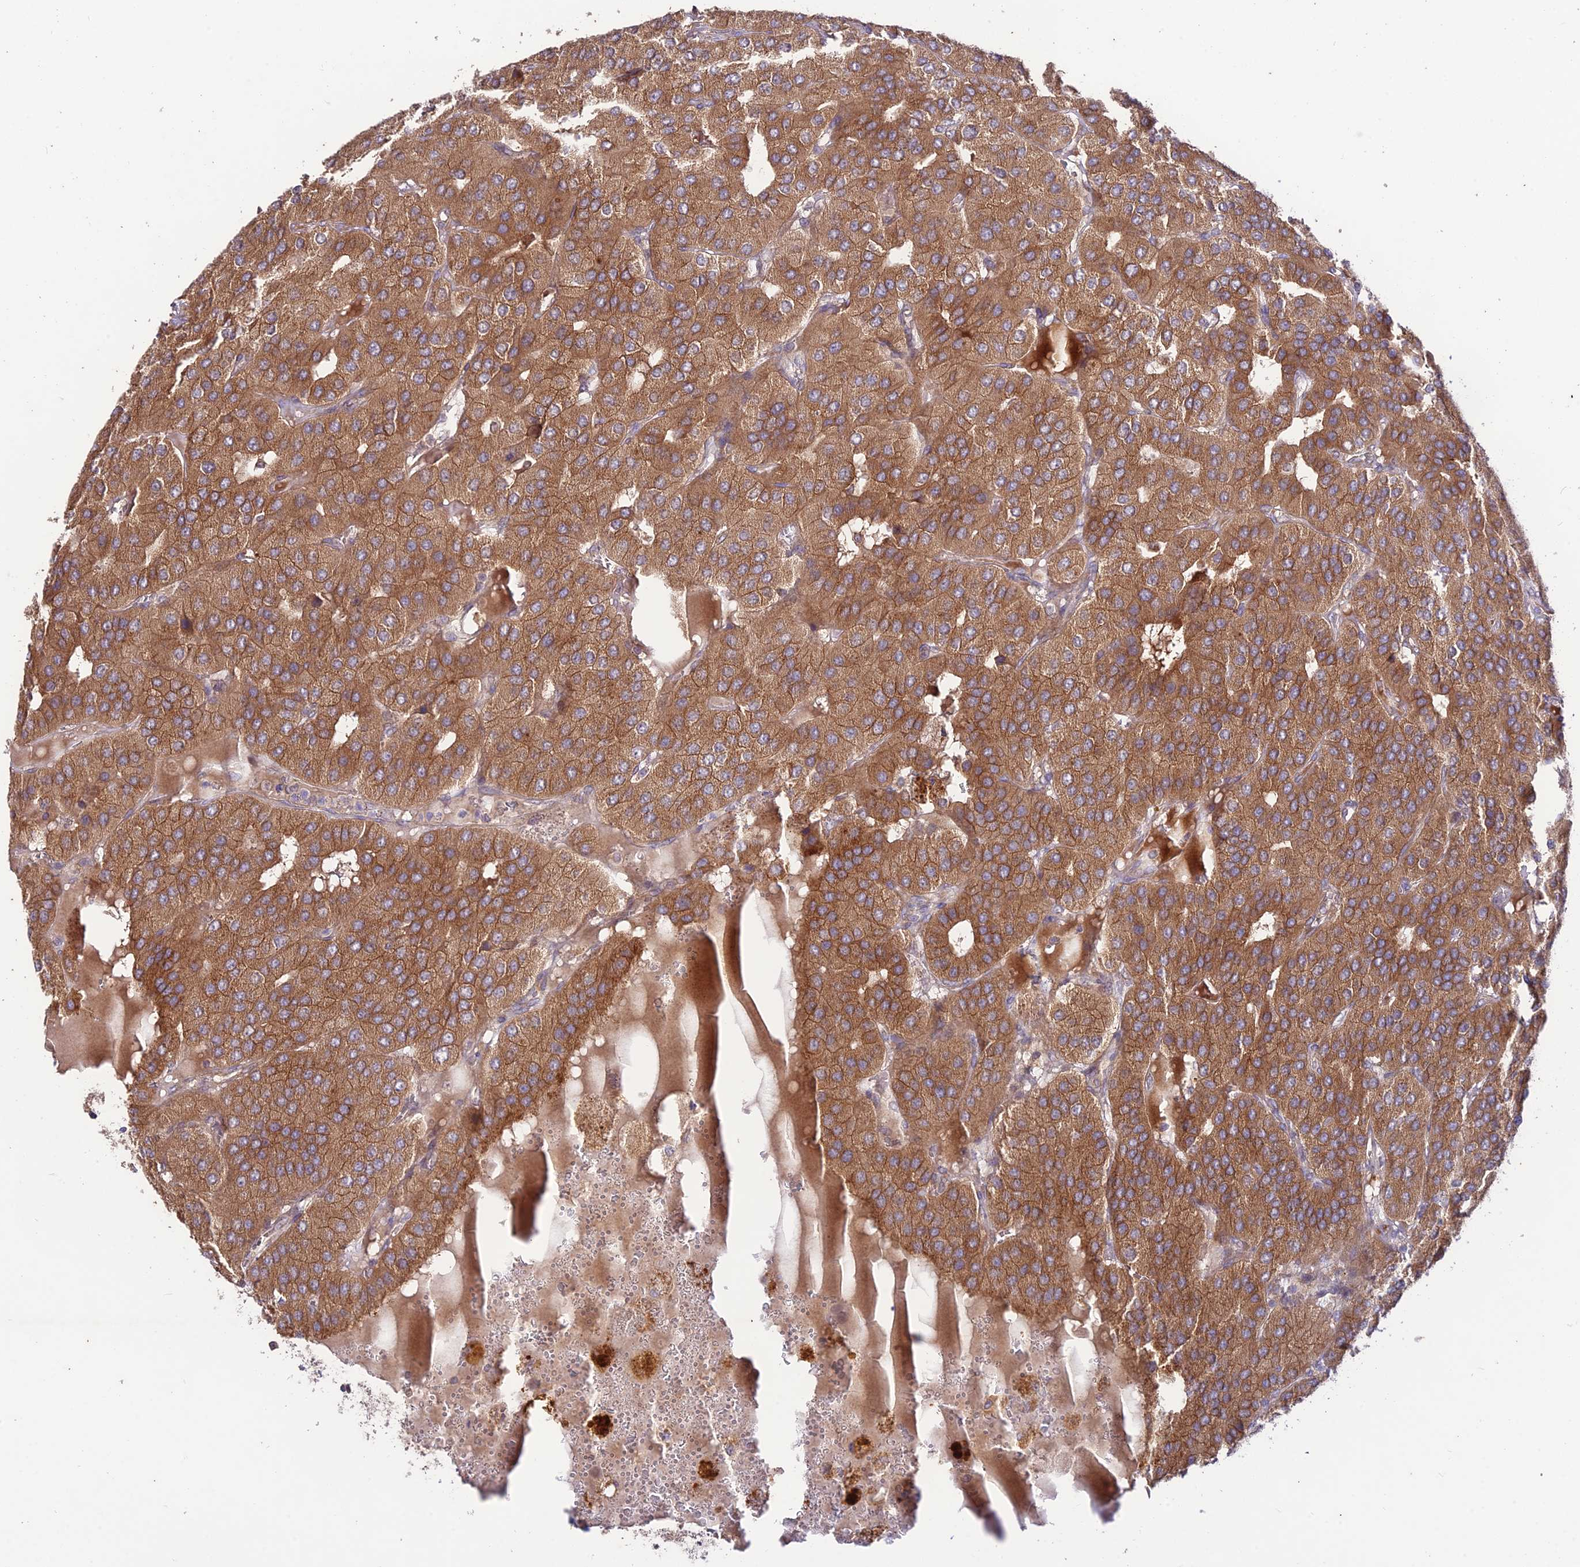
{"staining": {"intensity": "moderate", "quantity": ">75%", "location": "cytoplasmic/membranous"}, "tissue": "parathyroid gland", "cell_type": "Glandular cells", "image_type": "normal", "snomed": [{"axis": "morphology", "description": "Normal tissue, NOS"}, {"axis": "morphology", "description": "Adenoma, NOS"}, {"axis": "topography", "description": "Parathyroid gland"}], "caption": "This photomicrograph shows unremarkable parathyroid gland stained with IHC to label a protein in brown. The cytoplasmic/membranous of glandular cells show moderate positivity for the protein. Nuclei are counter-stained blue.", "gene": "TMEM259", "patient": {"sex": "female", "age": 86}}